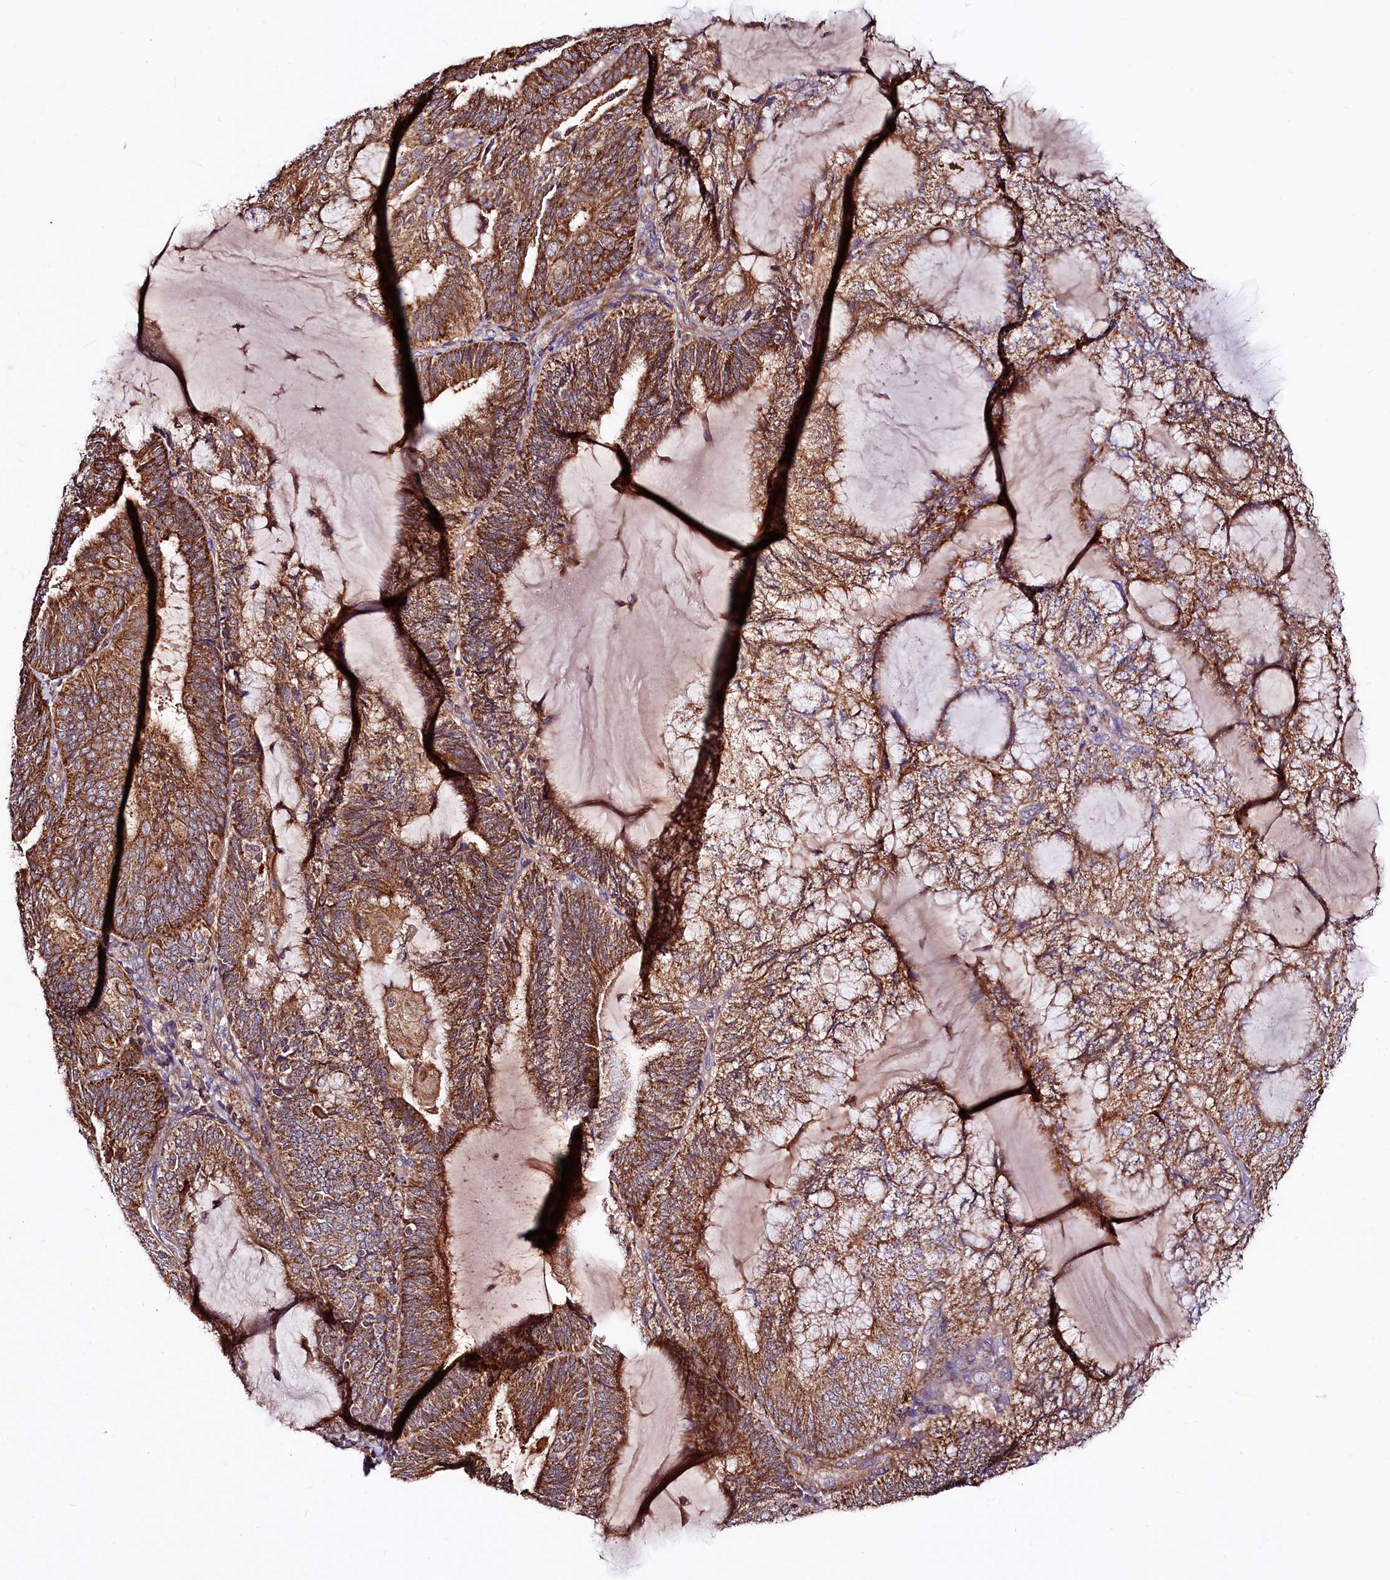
{"staining": {"intensity": "strong", "quantity": ">75%", "location": "cytoplasmic/membranous"}, "tissue": "endometrial cancer", "cell_type": "Tumor cells", "image_type": "cancer", "snomed": [{"axis": "morphology", "description": "Adenocarcinoma, NOS"}, {"axis": "topography", "description": "Endometrium"}], "caption": "The histopathology image exhibits immunohistochemical staining of endometrial cancer. There is strong cytoplasmic/membranous staining is appreciated in approximately >75% of tumor cells.", "gene": "CIAO3", "patient": {"sex": "female", "age": 81}}